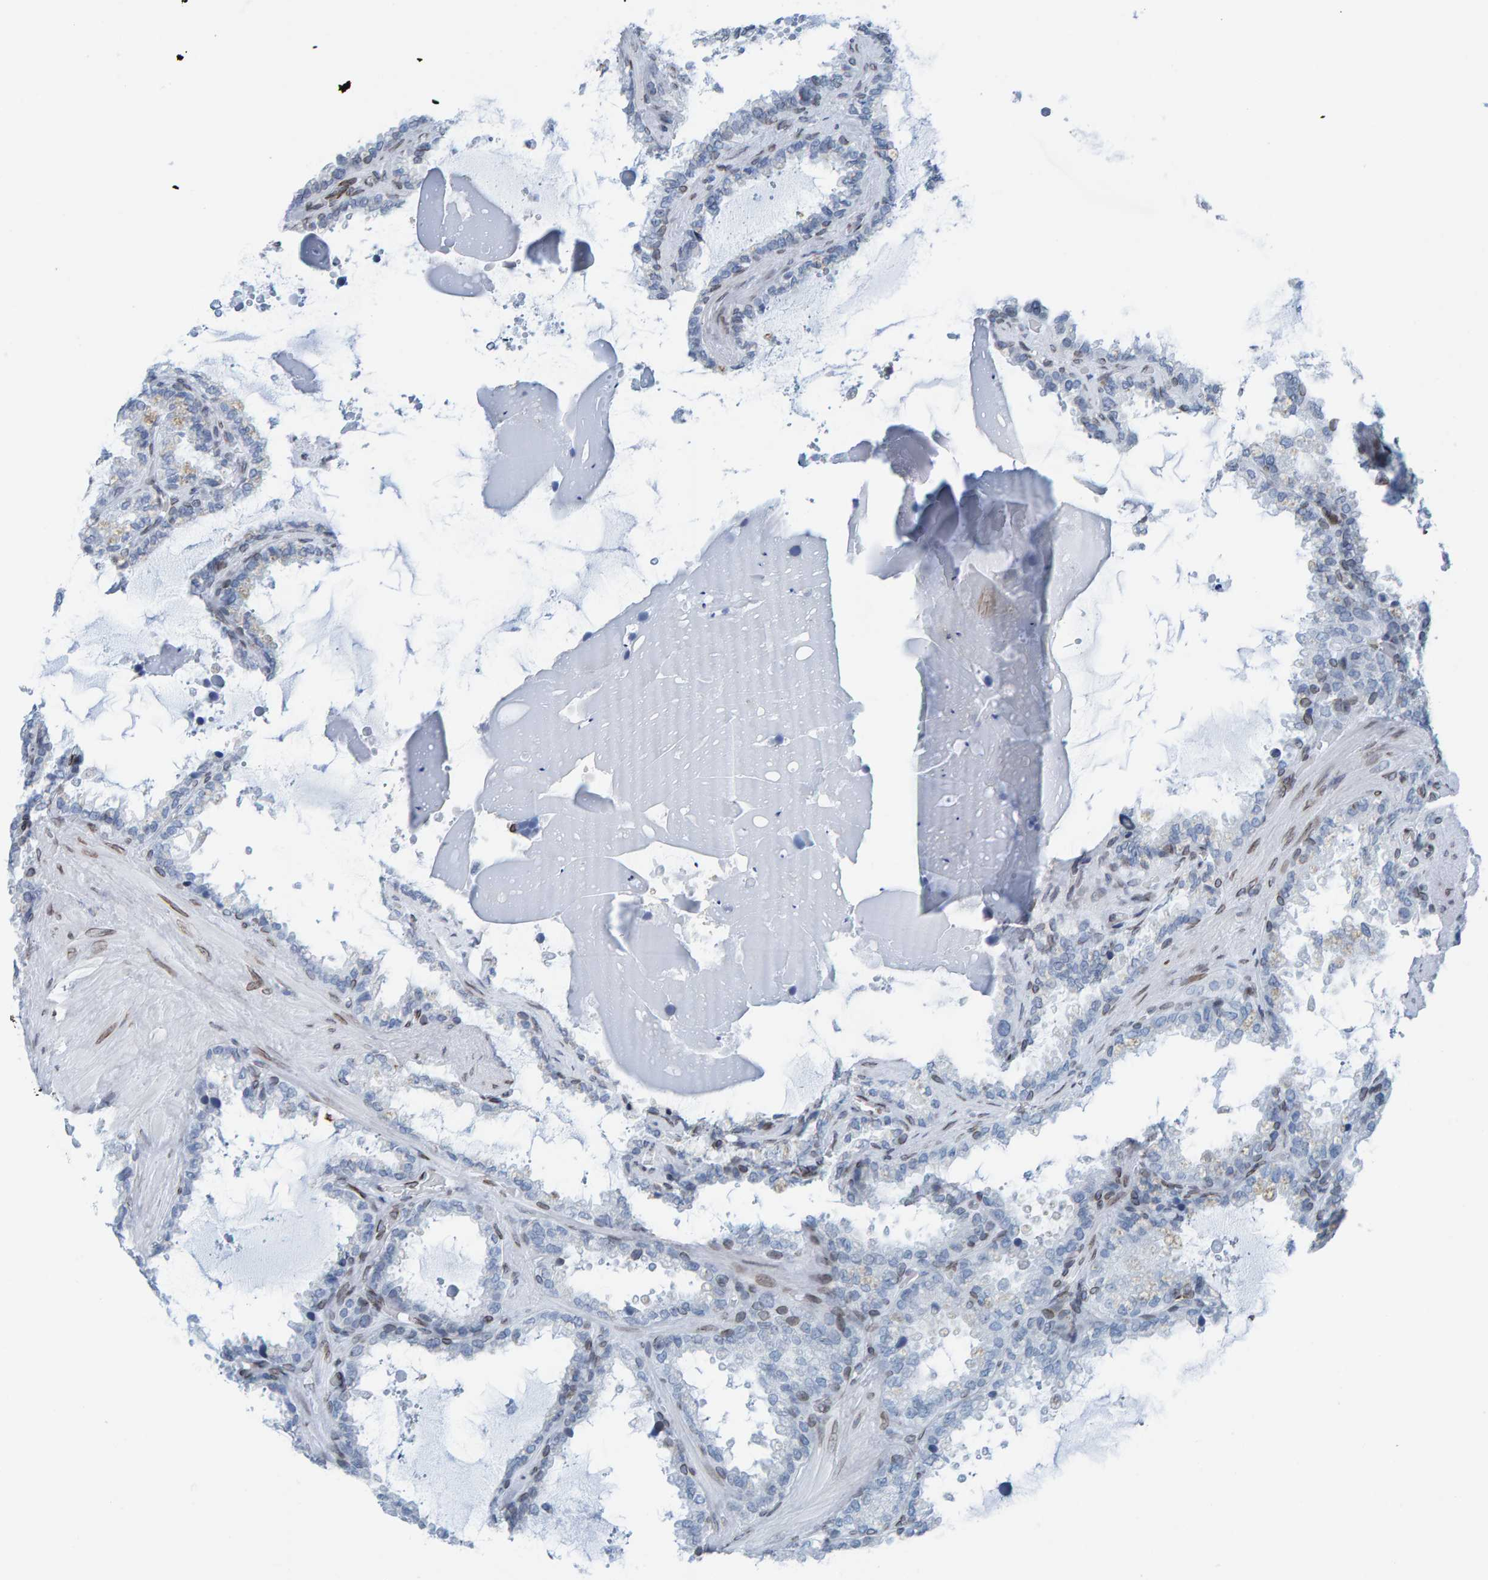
{"staining": {"intensity": "moderate", "quantity": "<25%", "location": "cytoplasmic/membranous,nuclear"}, "tissue": "seminal vesicle", "cell_type": "Glandular cells", "image_type": "normal", "snomed": [{"axis": "morphology", "description": "Normal tissue, NOS"}, {"axis": "topography", "description": "Seminal veicle"}], "caption": "Protein analysis of benign seminal vesicle shows moderate cytoplasmic/membranous,nuclear positivity in approximately <25% of glandular cells.", "gene": "LMNB2", "patient": {"sex": "male", "age": 46}}